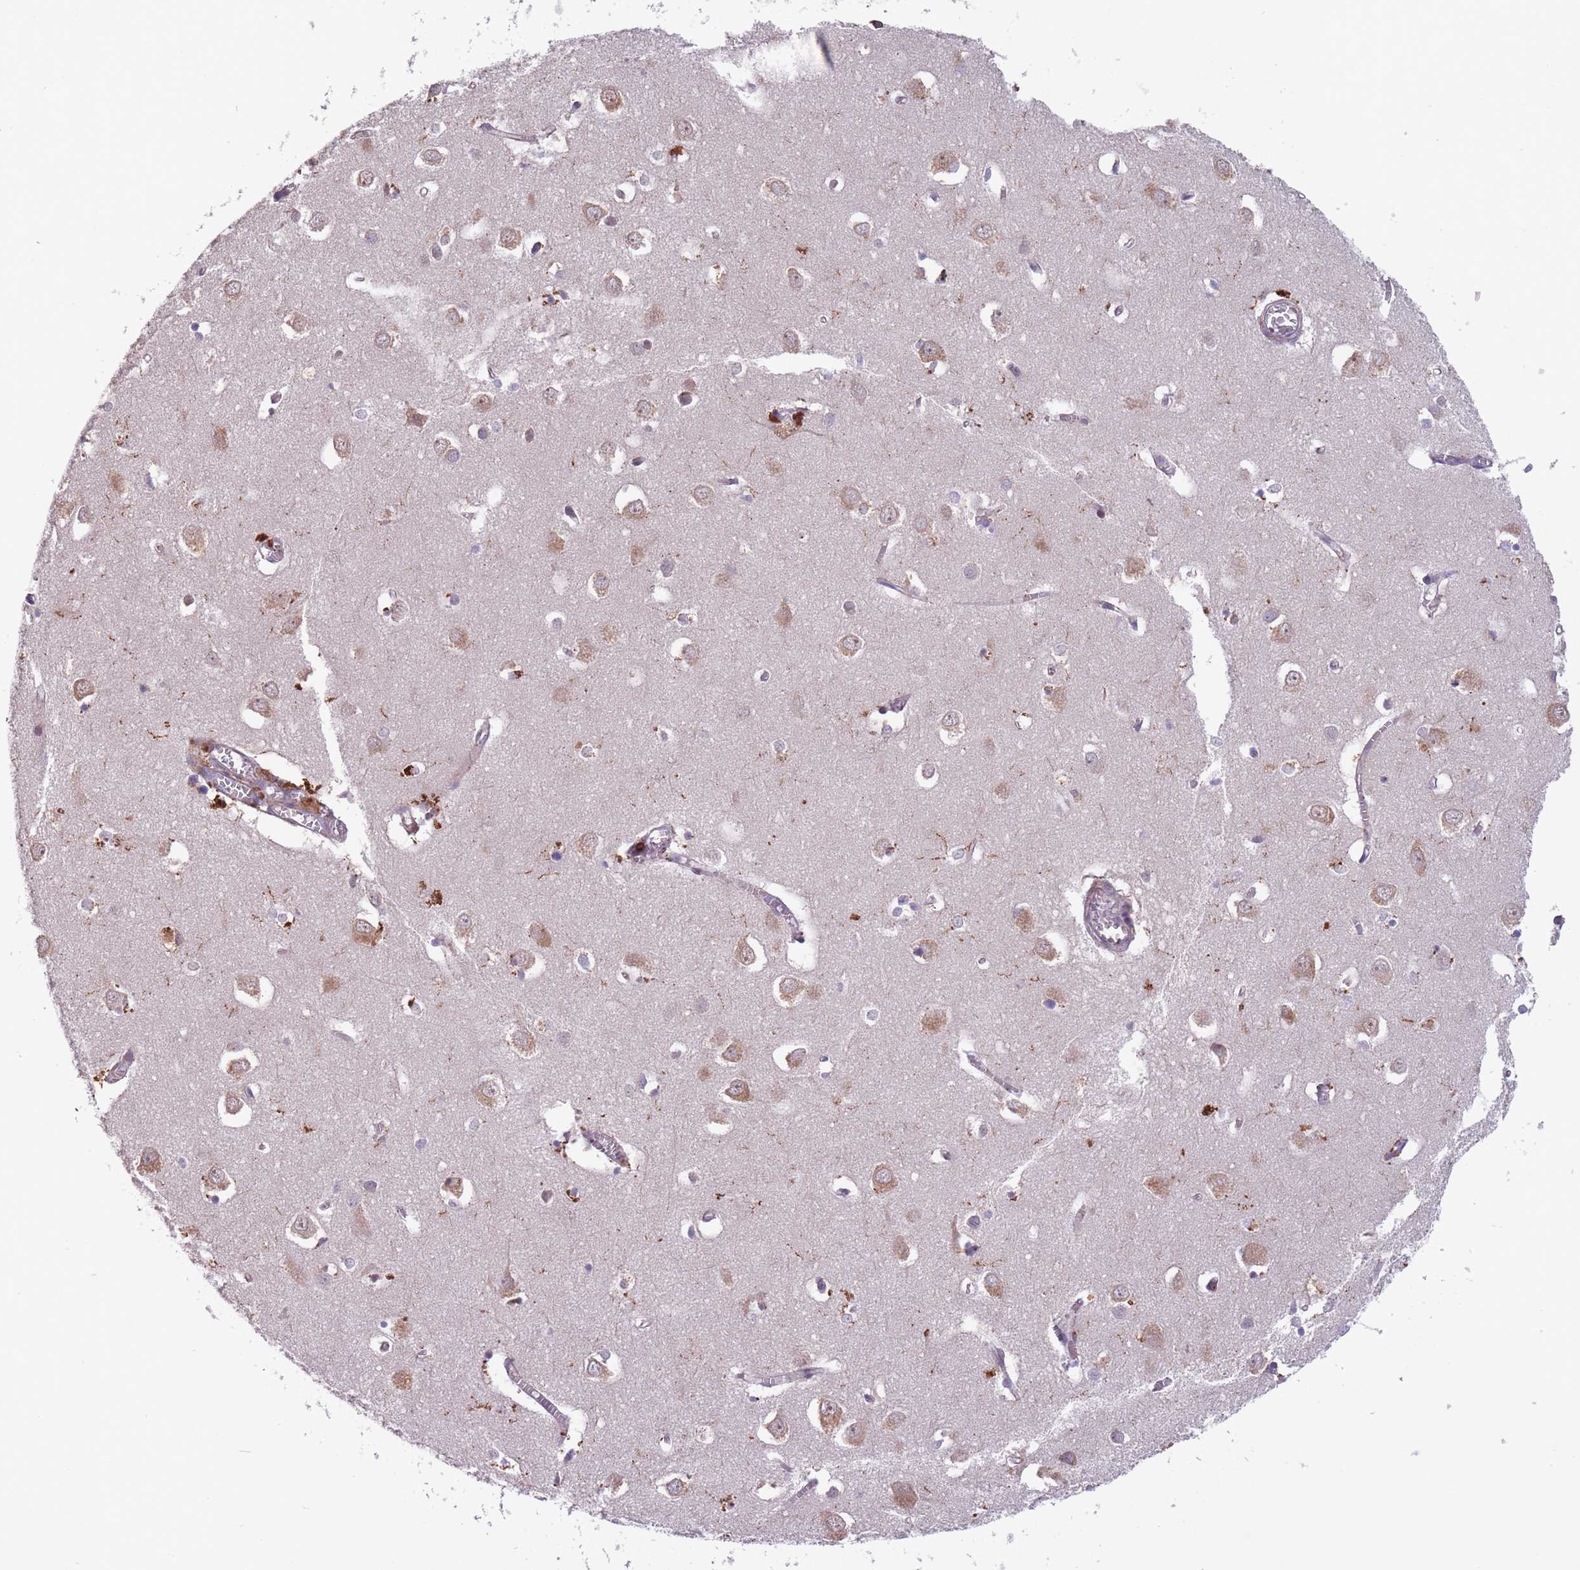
{"staining": {"intensity": "weak", "quantity": "<25%", "location": "cytoplasmic/membranous"}, "tissue": "cerebral cortex", "cell_type": "Endothelial cells", "image_type": "normal", "snomed": [{"axis": "morphology", "description": "Normal tissue, NOS"}, {"axis": "topography", "description": "Cerebral cortex"}], "caption": "Micrograph shows no significant protein staining in endothelial cells of normal cerebral cortex.", "gene": "ITPKC", "patient": {"sex": "male", "age": 70}}